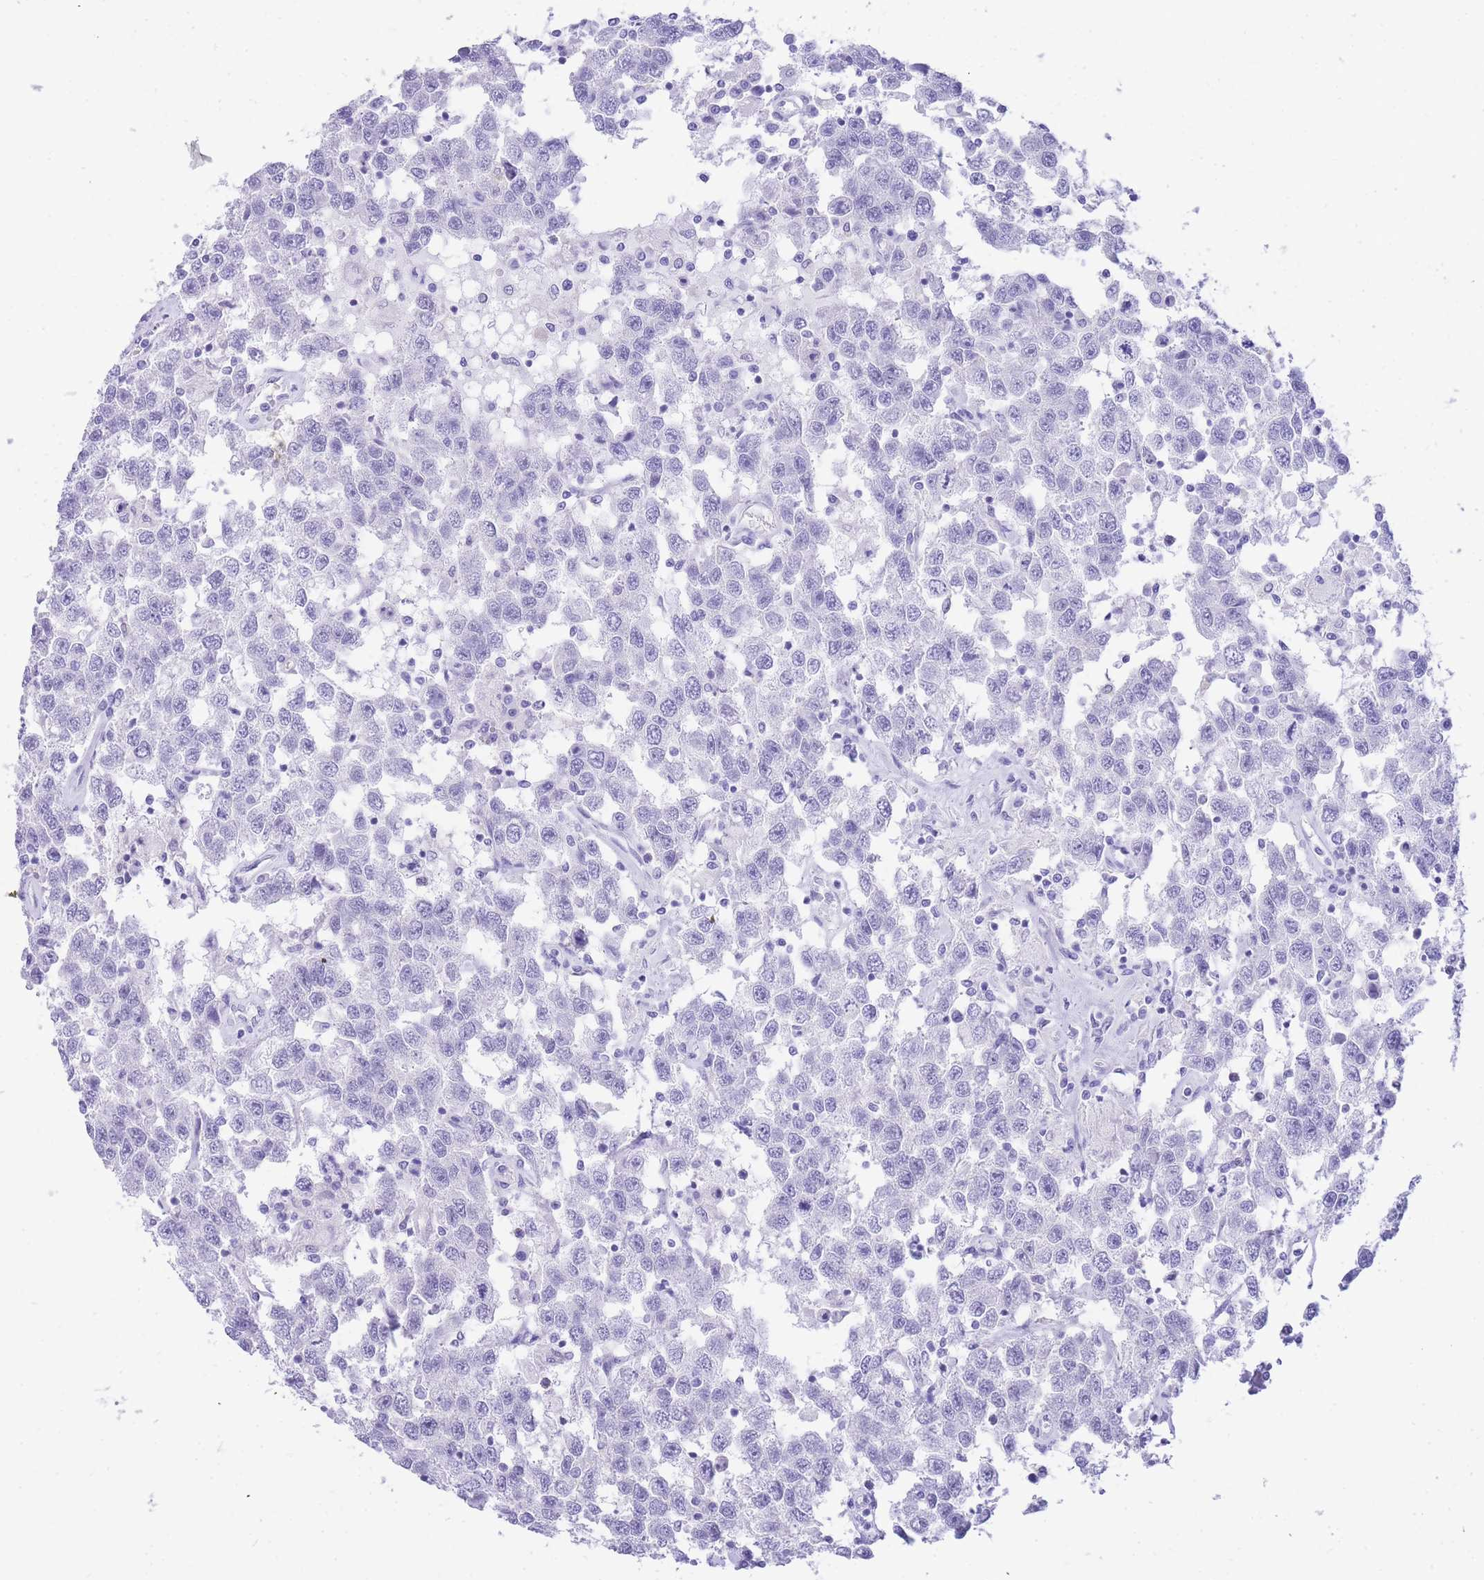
{"staining": {"intensity": "negative", "quantity": "none", "location": "none"}, "tissue": "testis cancer", "cell_type": "Tumor cells", "image_type": "cancer", "snomed": [{"axis": "morphology", "description": "Seminoma, NOS"}, {"axis": "topography", "description": "Testis"}], "caption": "IHC photomicrograph of testis seminoma stained for a protein (brown), which demonstrates no positivity in tumor cells.", "gene": "HERC1", "patient": {"sex": "male", "age": 41}}